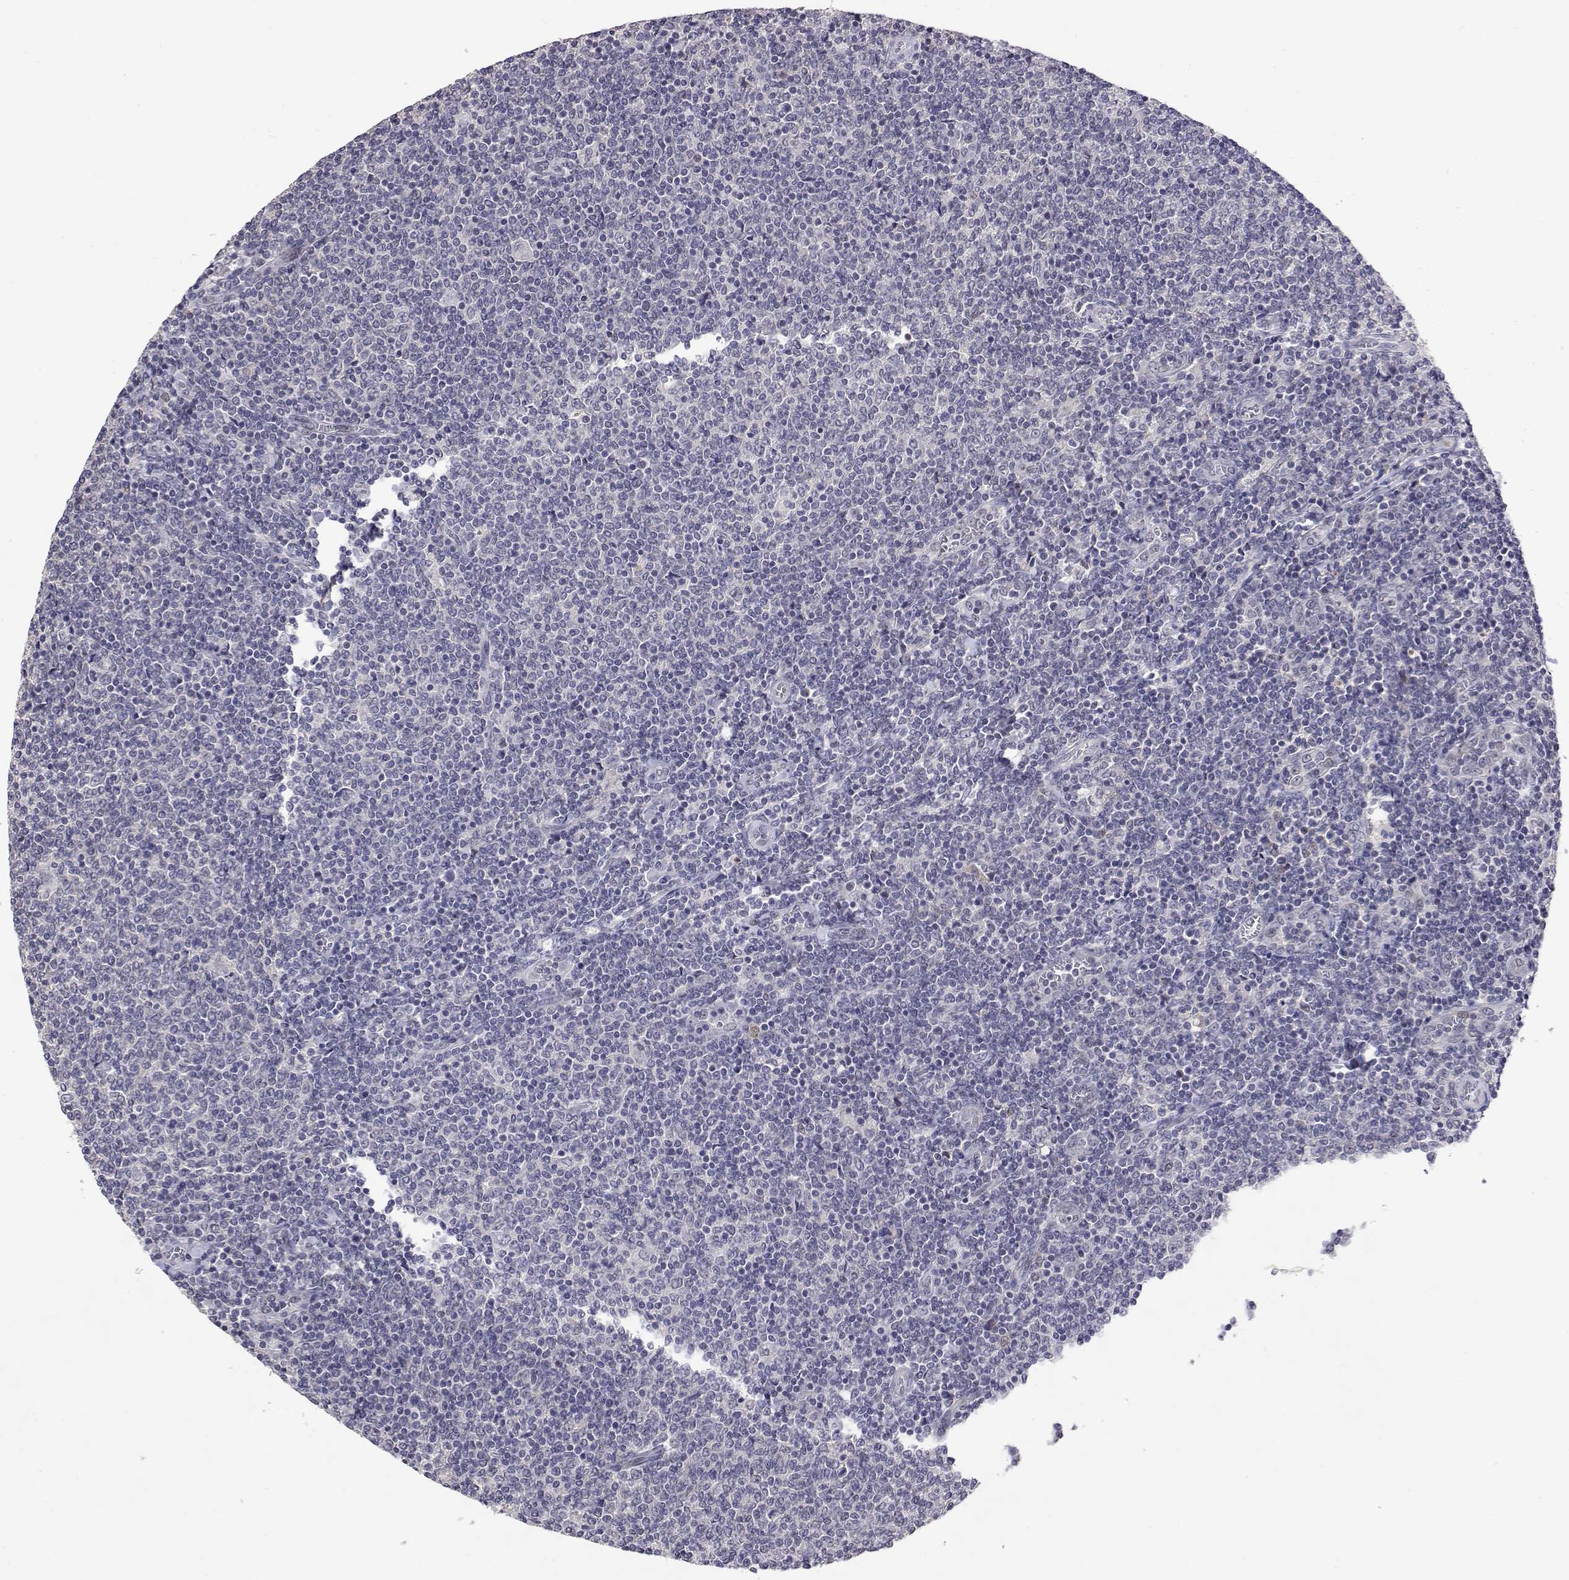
{"staining": {"intensity": "negative", "quantity": "none", "location": "none"}, "tissue": "lymphoma", "cell_type": "Tumor cells", "image_type": "cancer", "snomed": [{"axis": "morphology", "description": "Malignant lymphoma, non-Hodgkin's type, Low grade"}, {"axis": "topography", "description": "Lymph node"}], "caption": "This image is of lymphoma stained with IHC to label a protein in brown with the nuclei are counter-stained blue. There is no expression in tumor cells. (DAB immunohistochemistry with hematoxylin counter stain).", "gene": "HNRNPA0", "patient": {"sex": "male", "age": 52}}